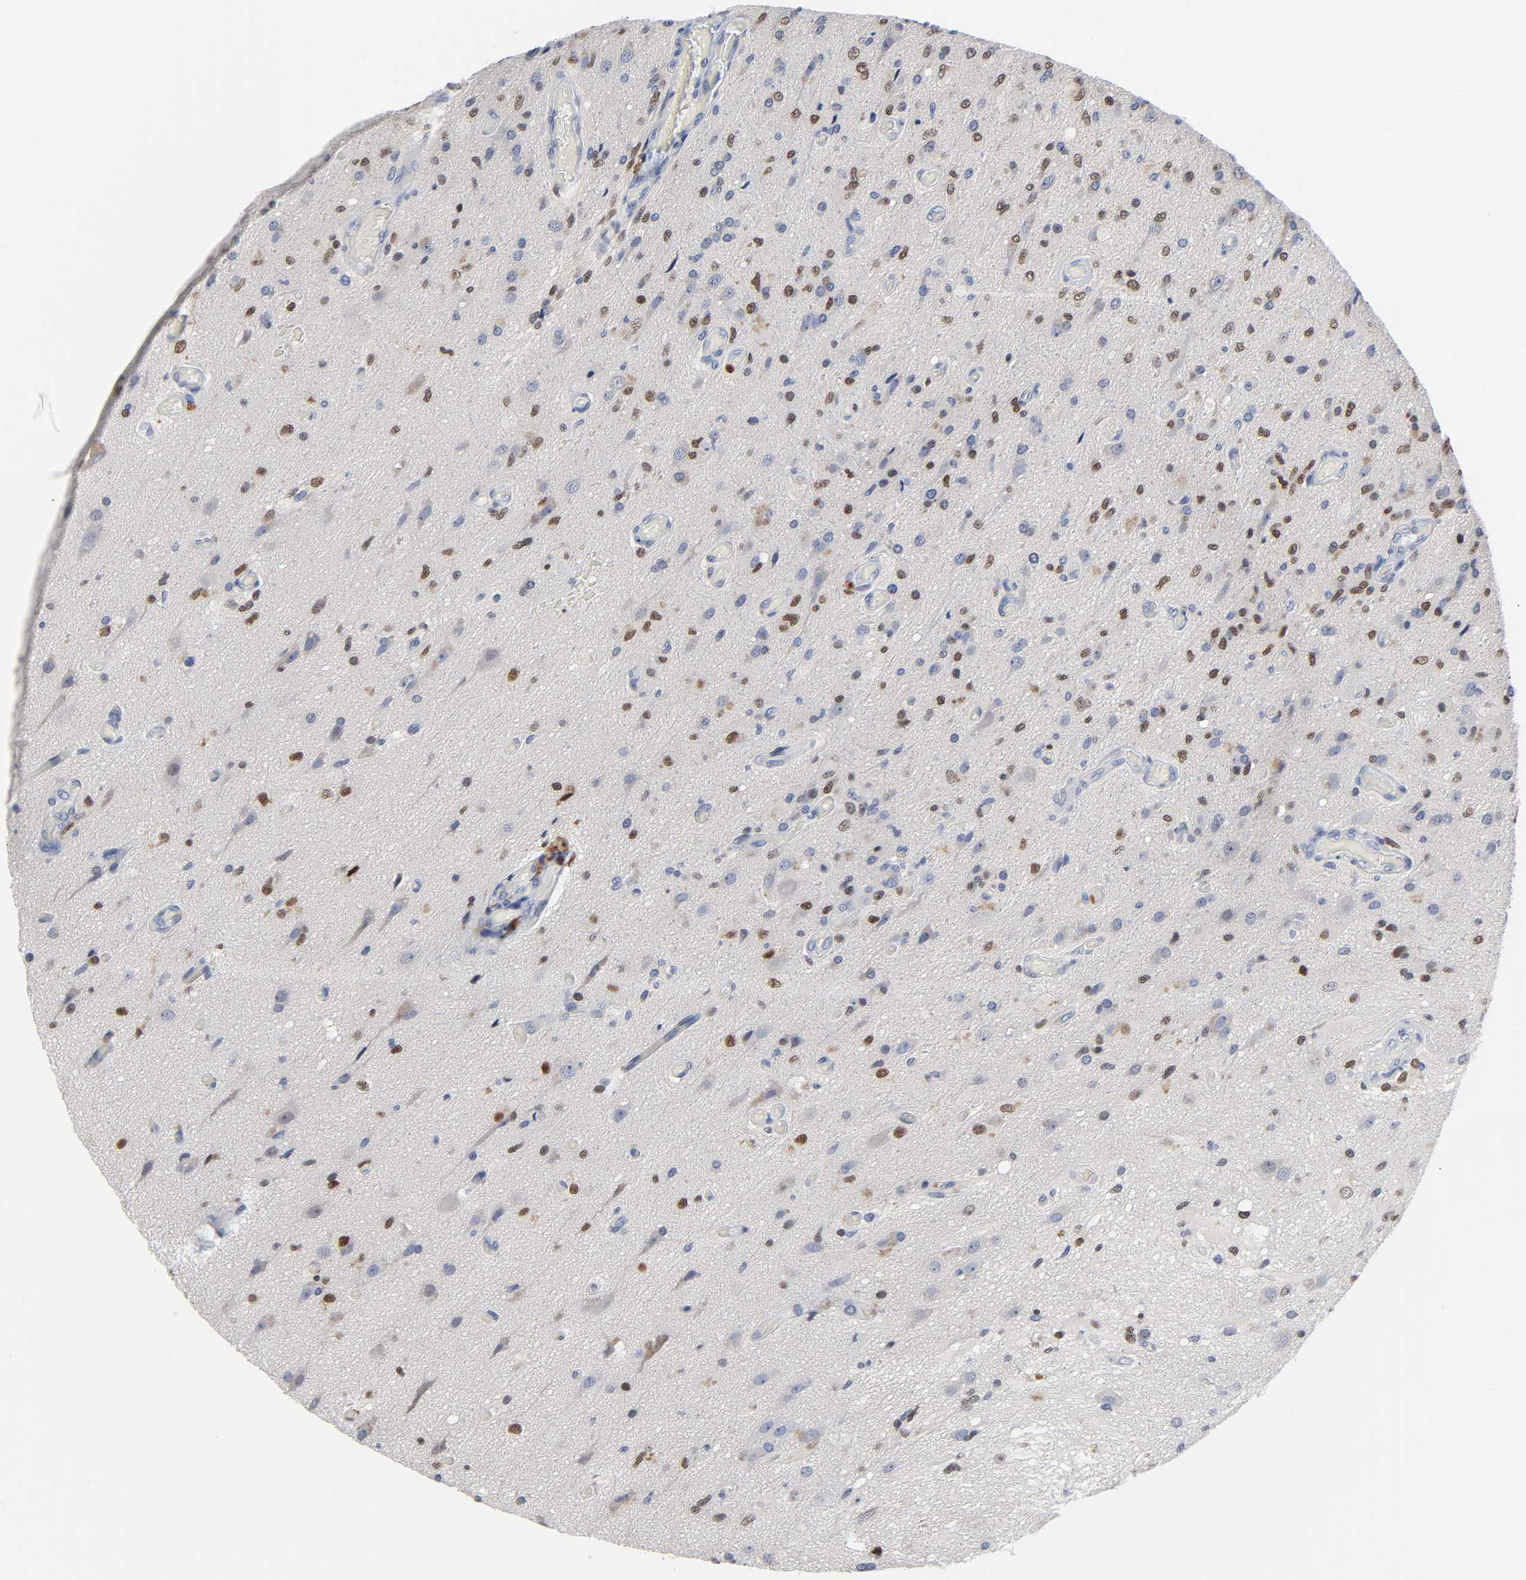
{"staining": {"intensity": "moderate", "quantity": "25%-75%", "location": "nuclear"}, "tissue": "glioma", "cell_type": "Tumor cells", "image_type": "cancer", "snomed": [{"axis": "morphology", "description": "Normal tissue, NOS"}, {"axis": "morphology", "description": "Glioma, malignant, High grade"}, {"axis": "topography", "description": "Cerebral cortex"}], "caption": "There is medium levels of moderate nuclear staining in tumor cells of malignant glioma (high-grade), as demonstrated by immunohistochemical staining (brown color).", "gene": "SALL2", "patient": {"sex": "male", "age": 77}}